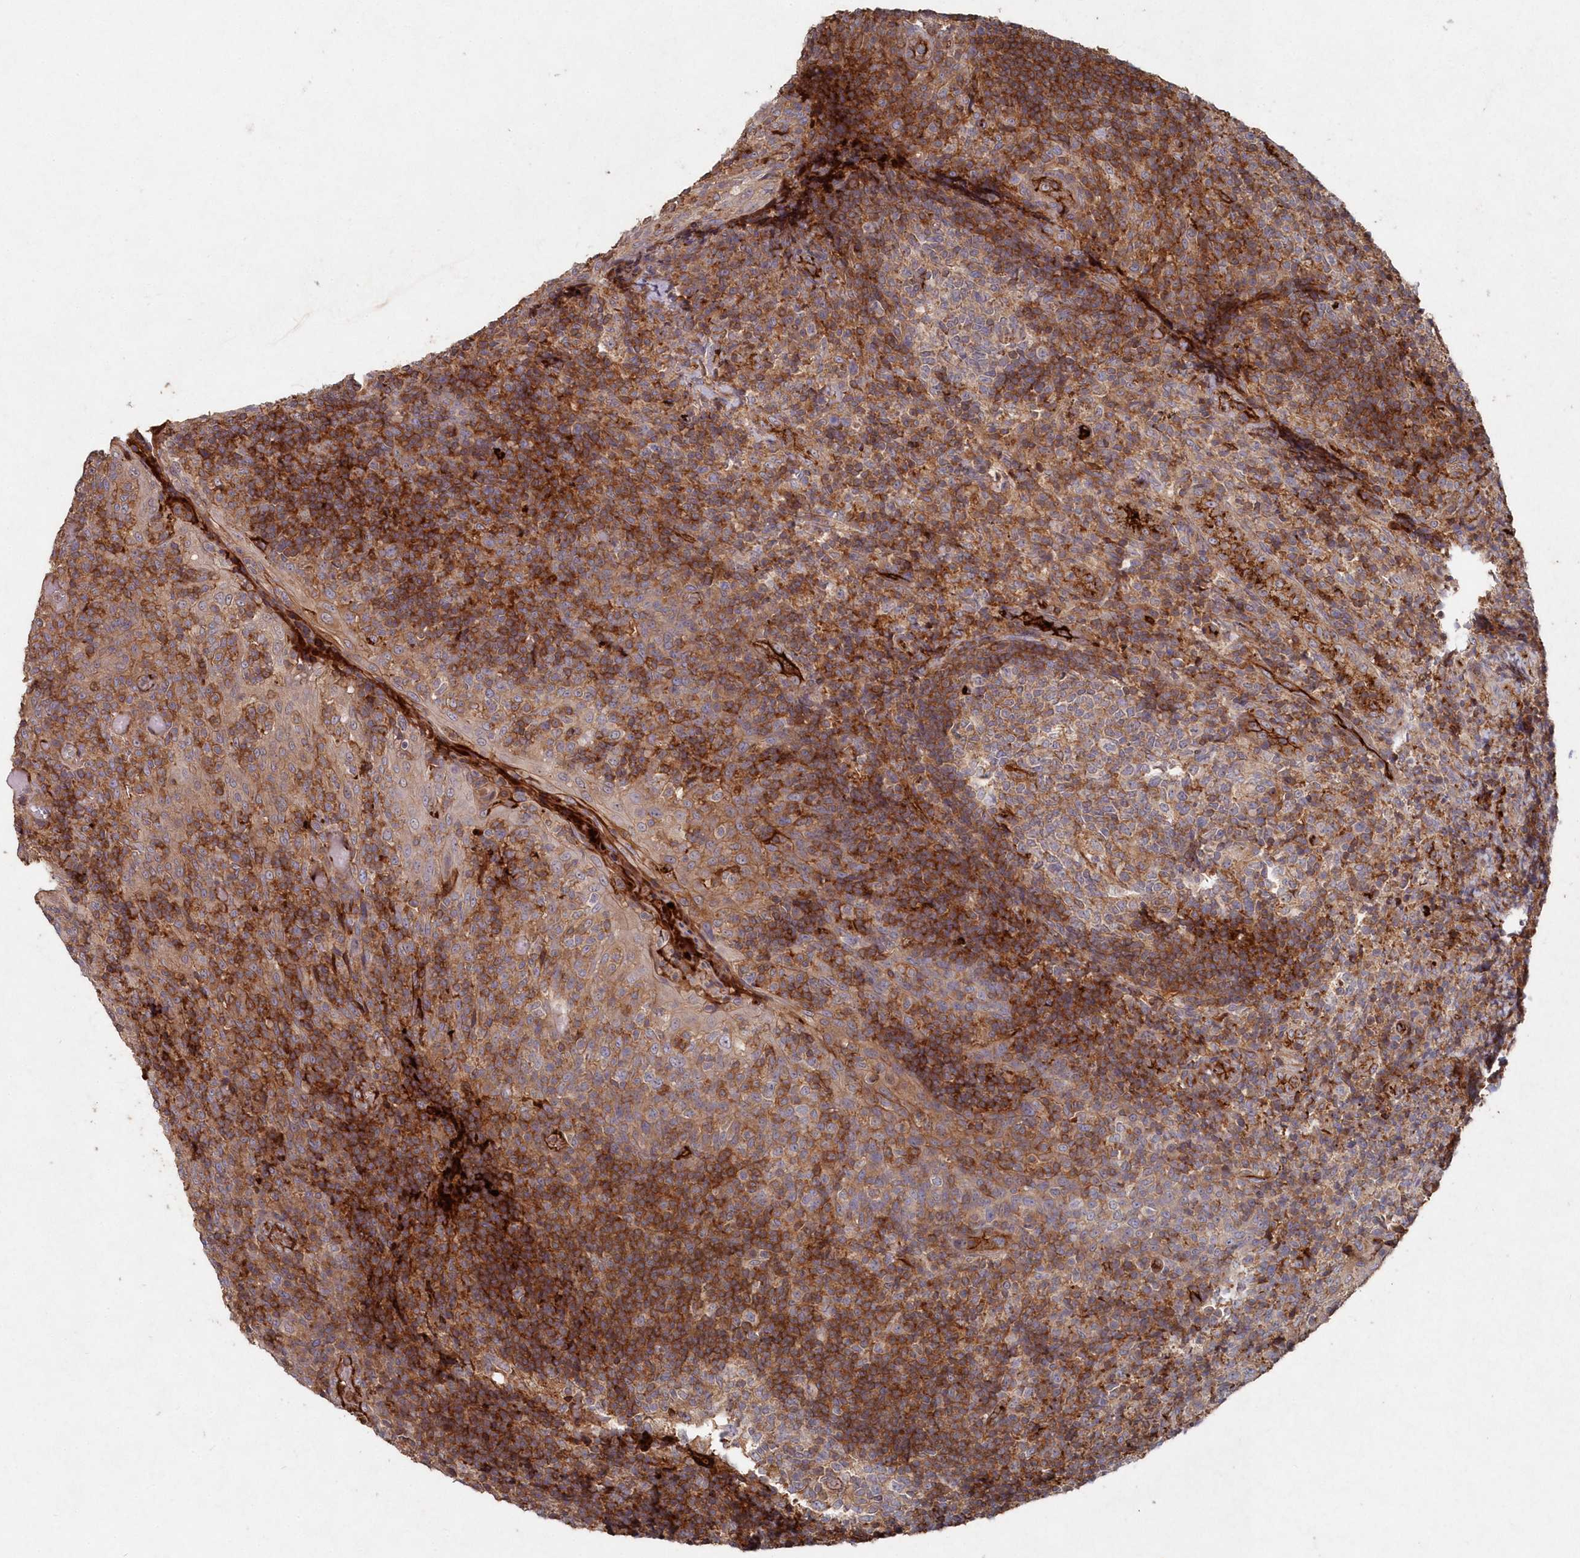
{"staining": {"intensity": "weak", "quantity": "<25%", "location": "cytoplasmic/membranous"}, "tissue": "tonsil", "cell_type": "Germinal center cells", "image_type": "normal", "snomed": [{"axis": "morphology", "description": "Normal tissue, NOS"}, {"axis": "topography", "description": "Tonsil"}], "caption": "The immunohistochemistry (IHC) image has no significant positivity in germinal center cells of tonsil. (DAB immunohistochemistry visualized using brightfield microscopy, high magnification).", "gene": "ABHD14B", "patient": {"sex": "female", "age": 19}}